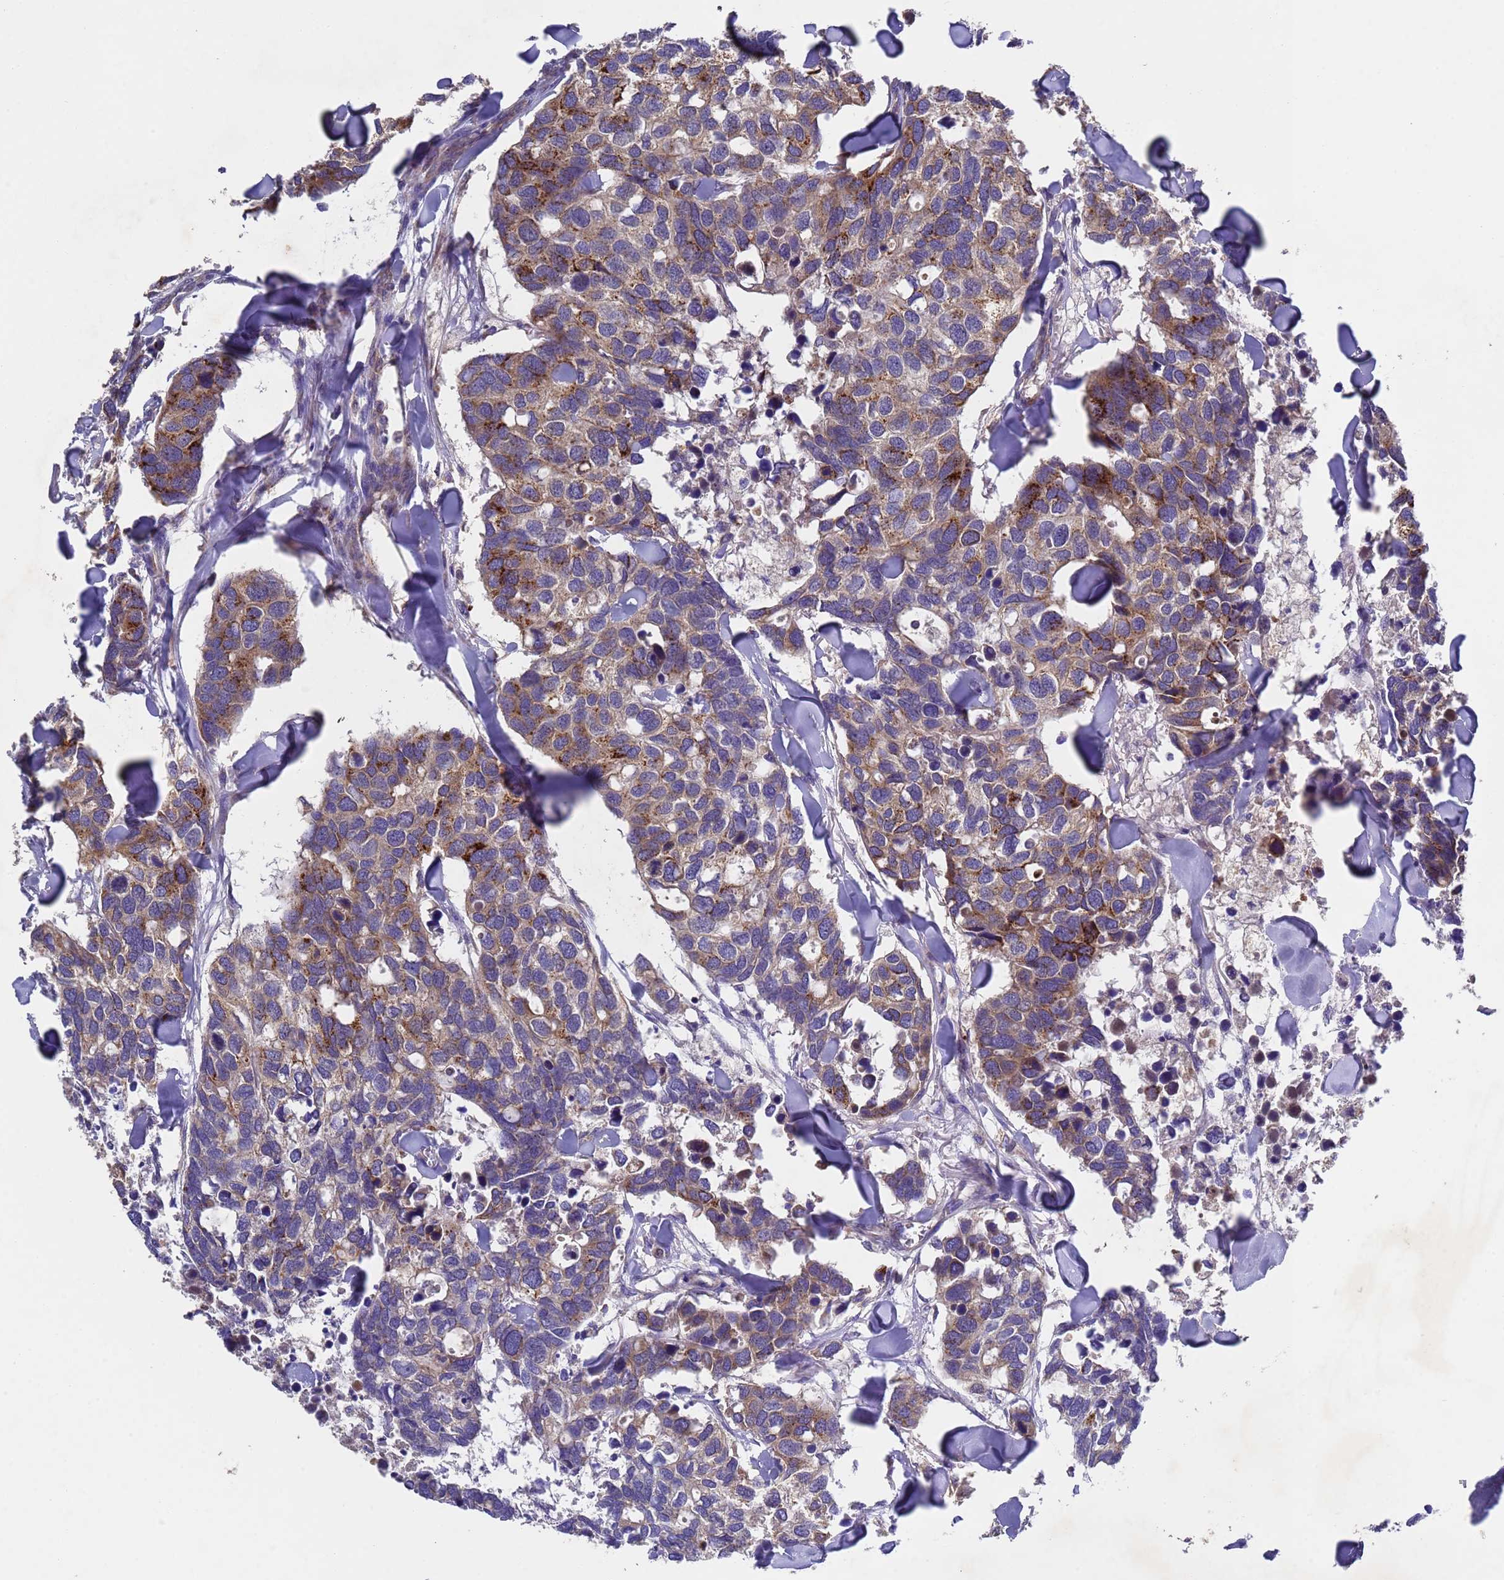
{"staining": {"intensity": "moderate", "quantity": ">75%", "location": "cytoplasmic/membranous"}, "tissue": "breast cancer", "cell_type": "Tumor cells", "image_type": "cancer", "snomed": [{"axis": "morphology", "description": "Duct carcinoma"}, {"axis": "topography", "description": "Breast"}], "caption": "Immunohistochemical staining of invasive ductal carcinoma (breast) shows medium levels of moderate cytoplasmic/membranous expression in approximately >75% of tumor cells.", "gene": "DCAF12L2", "patient": {"sex": "female", "age": 83}}